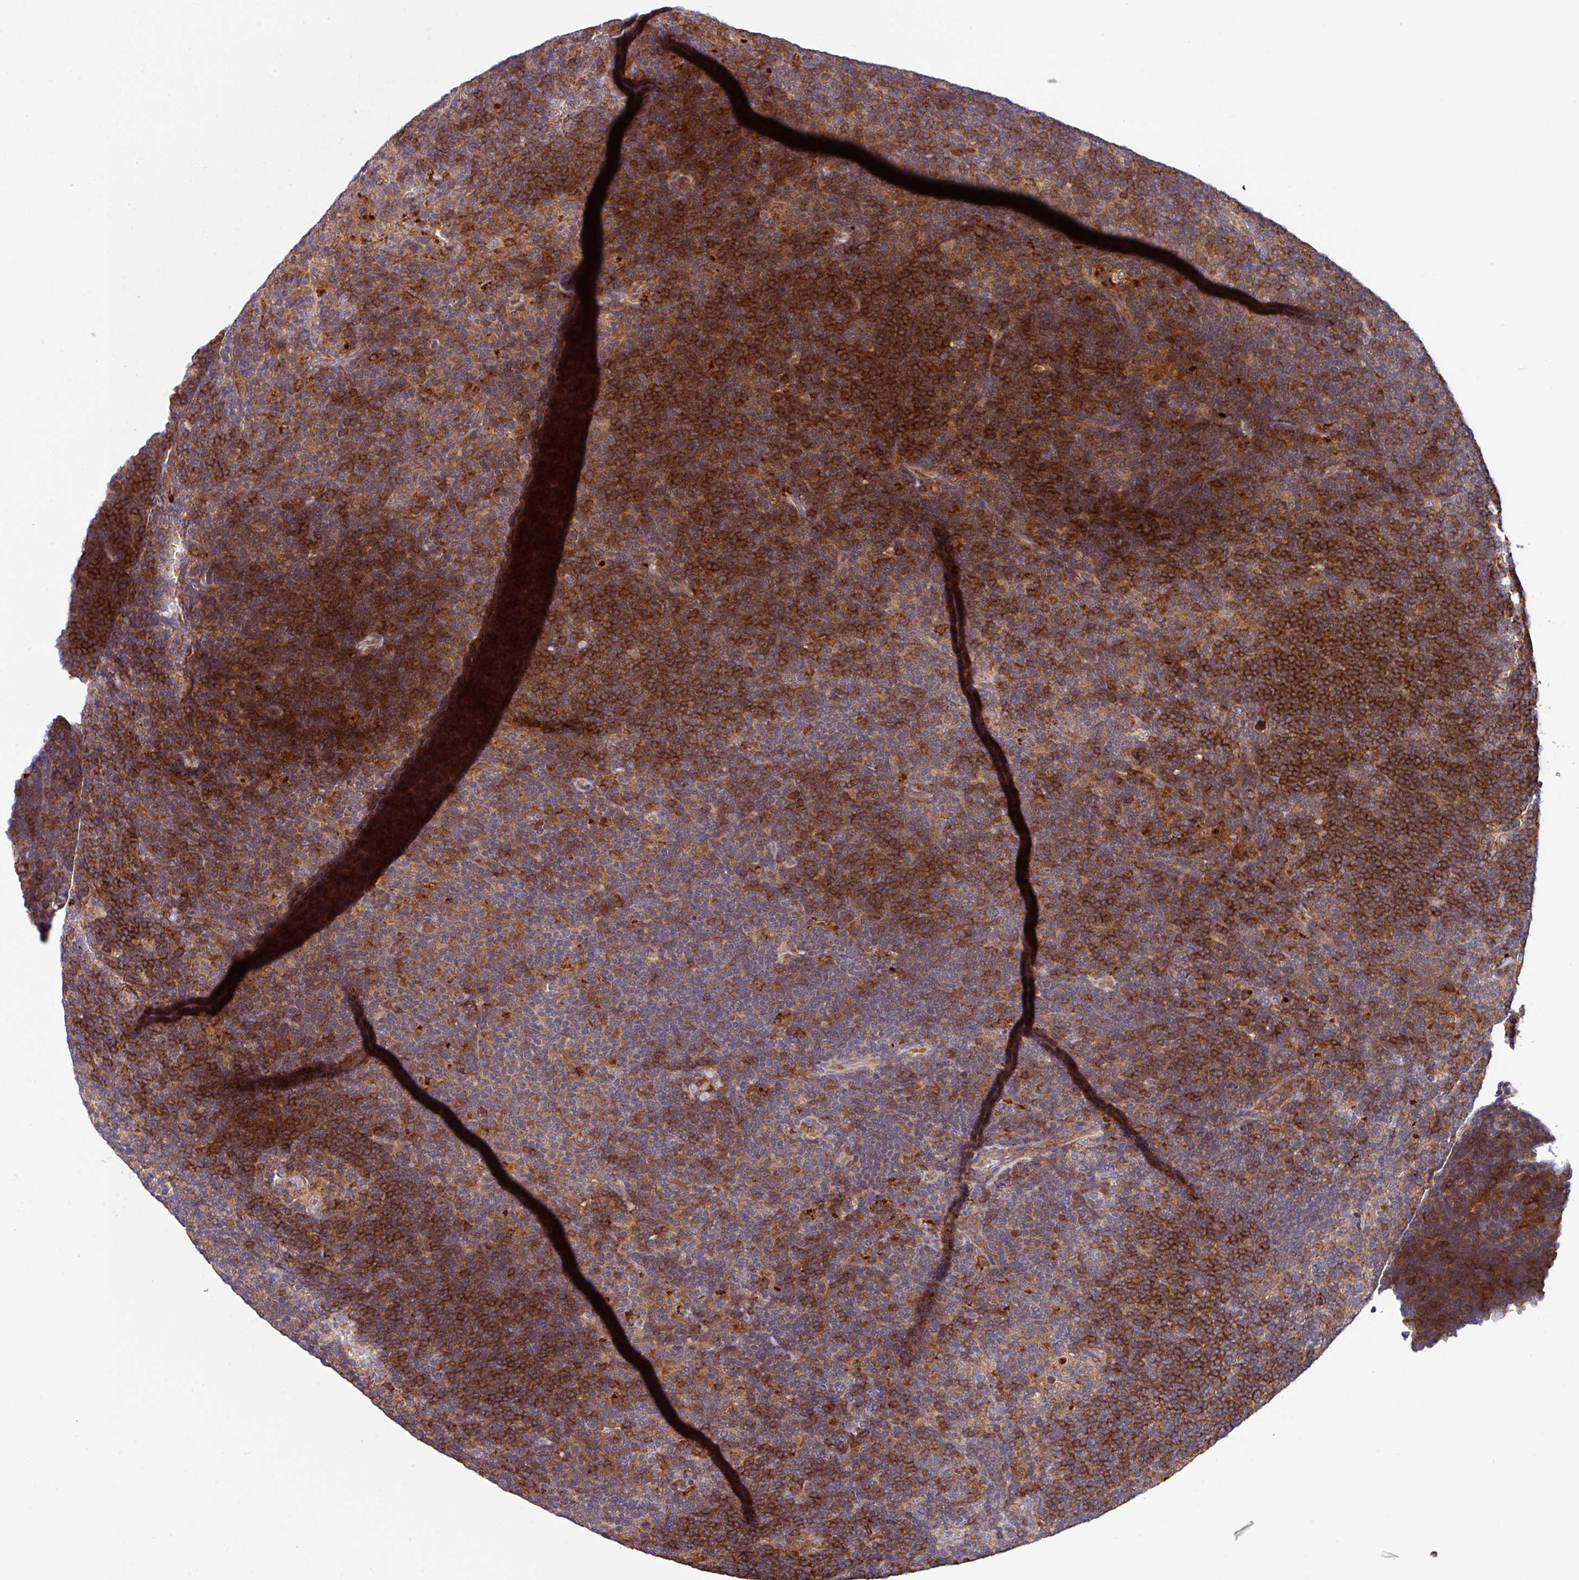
{"staining": {"intensity": "negative", "quantity": "none", "location": "none"}, "tissue": "lymphoma", "cell_type": "Tumor cells", "image_type": "cancer", "snomed": [{"axis": "morphology", "description": "Hodgkin's disease, NOS"}, {"axis": "topography", "description": "Lymph node"}], "caption": "Human lymphoma stained for a protein using immunohistochemistry exhibits no expression in tumor cells.", "gene": "EIF4B", "patient": {"sex": "female", "age": 57}}